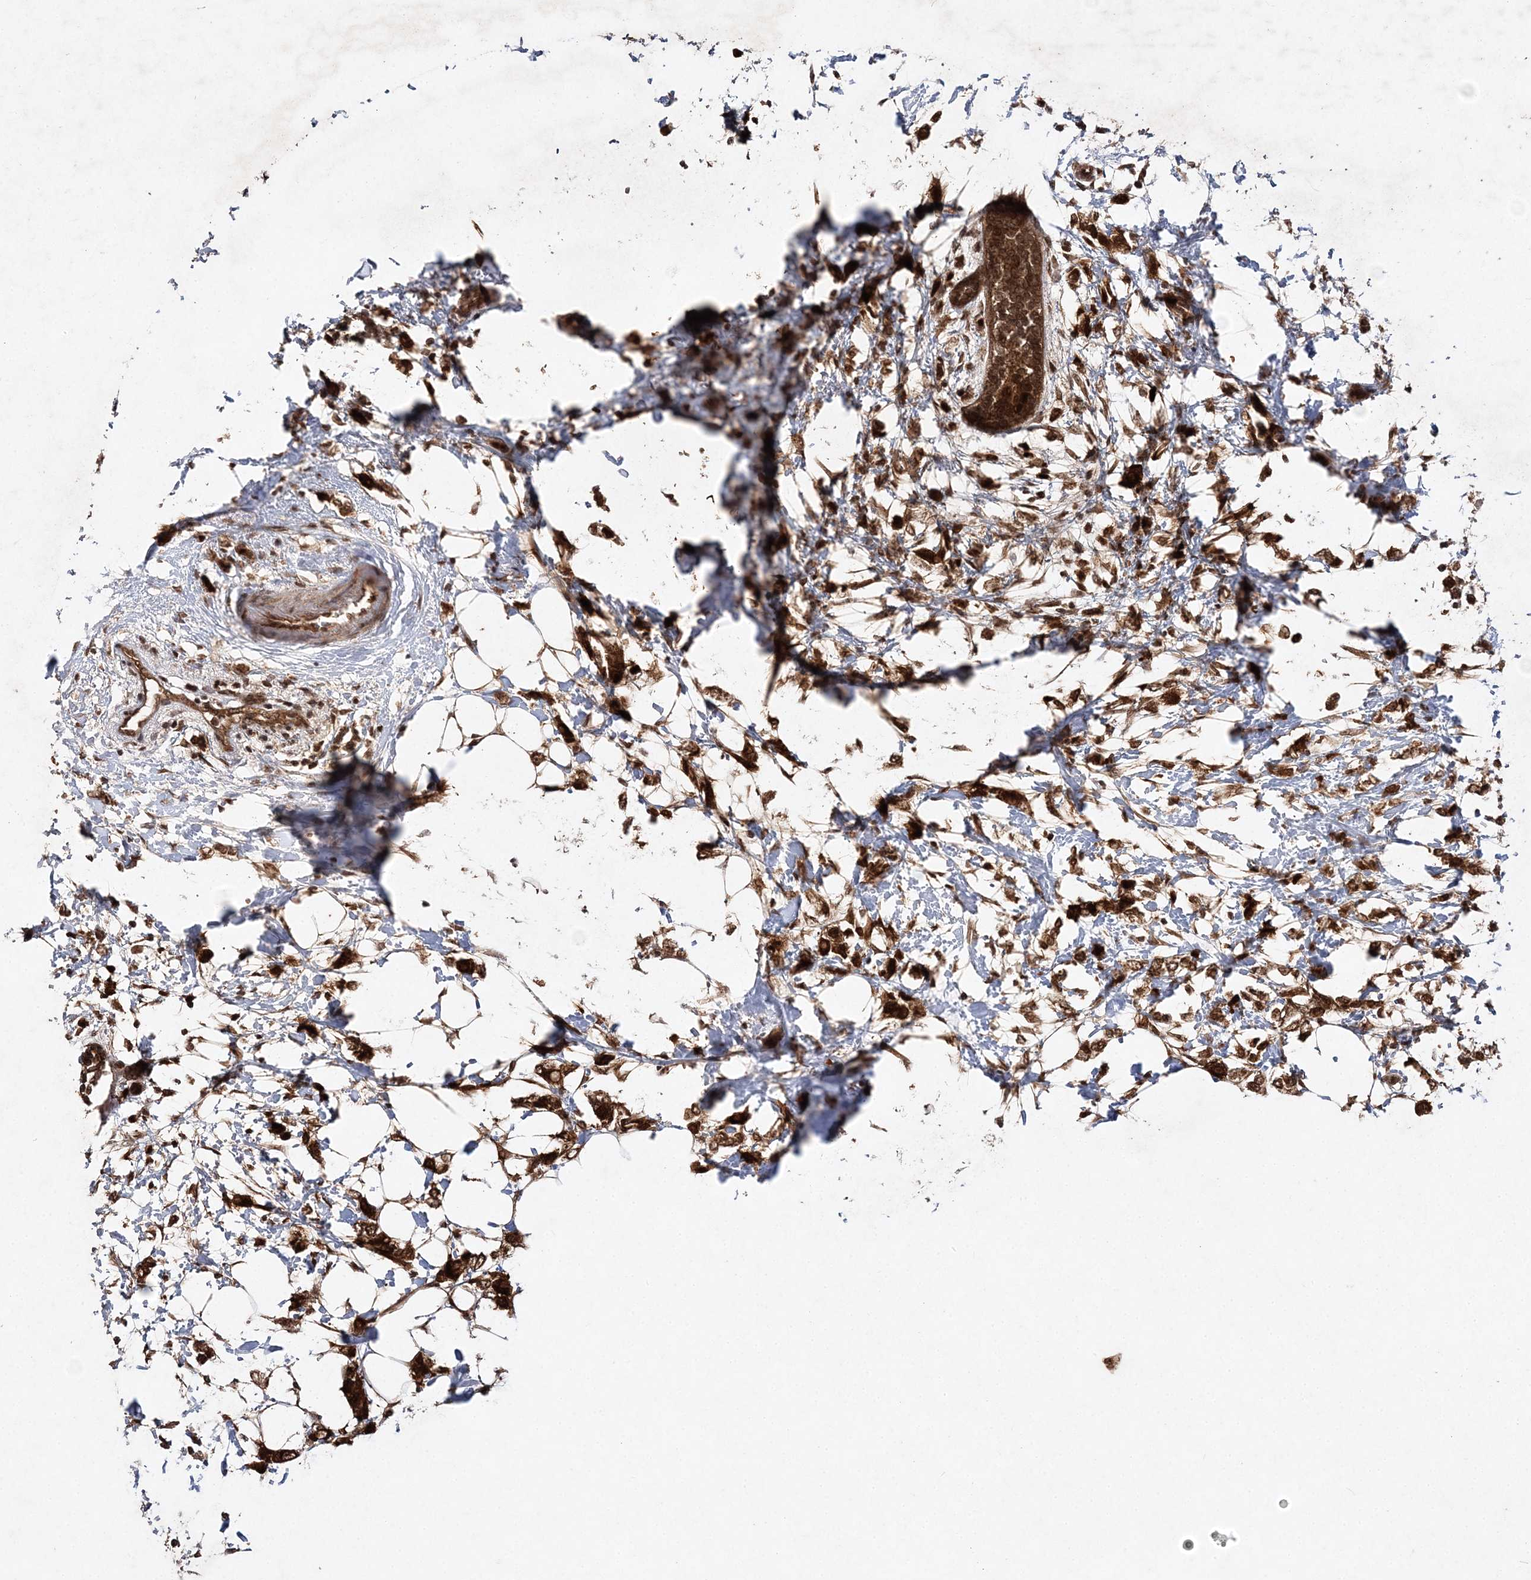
{"staining": {"intensity": "strong", "quantity": ">75%", "location": "cytoplasmic/membranous,nuclear"}, "tissue": "breast cancer", "cell_type": "Tumor cells", "image_type": "cancer", "snomed": [{"axis": "morphology", "description": "Normal tissue, NOS"}, {"axis": "morphology", "description": "Lobular carcinoma"}, {"axis": "topography", "description": "Breast"}], "caption": "IHC image of neoplastic tissue: human breast cancer stained using IHC demonstrates high levels of strong protein expression localized specifically in the cytoplasmic/membranous and nuclear of tumor cells, appearing as a cytoplasmic/membranous and nuclear brown color.", "gene": "NIF3L1", "patient": {"sex": "female", "age": 47}}